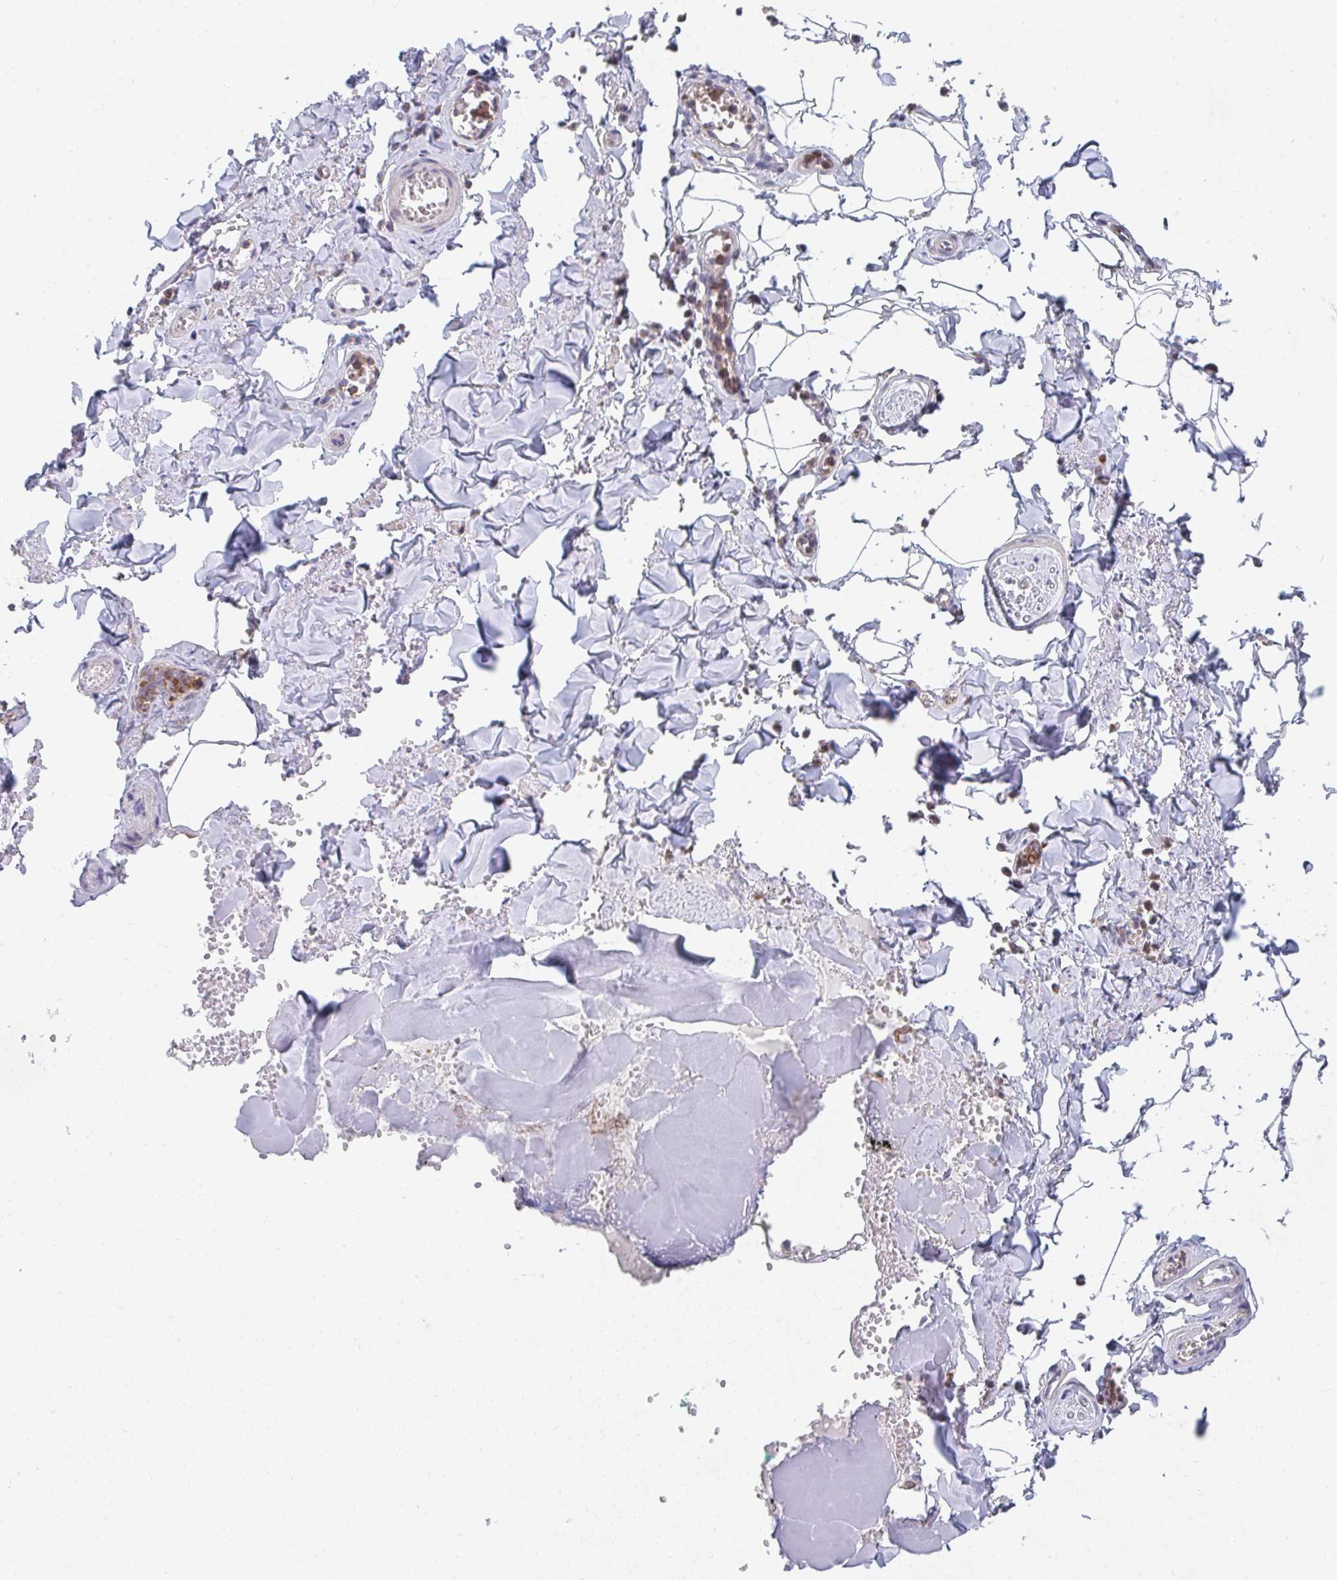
{"staining": {"intensity": "negative", "quantity": "none", "location": "none"}, "tissue": "adipose tissue", "cell_type": "Adipocytes", "image_type": "normal", "snomed": [{"axis": "morphology", "description": "Normal tissue, NOS"}, {"axis": "topography", "description": "Vulva"}, {"axis": "topography", "description": "Peripheral nerve tissue"}], "caption": "DAB (3,3'-diaminobenzidine) immunohistochemical staining of benign human adipose tissue demonstrates no significant staining in adipocytes. (Immunohistochemistry, brightfield microscopy, high magnification).", "gene": "KLHL33", "patient": {"sex": "female", "age": 66}}